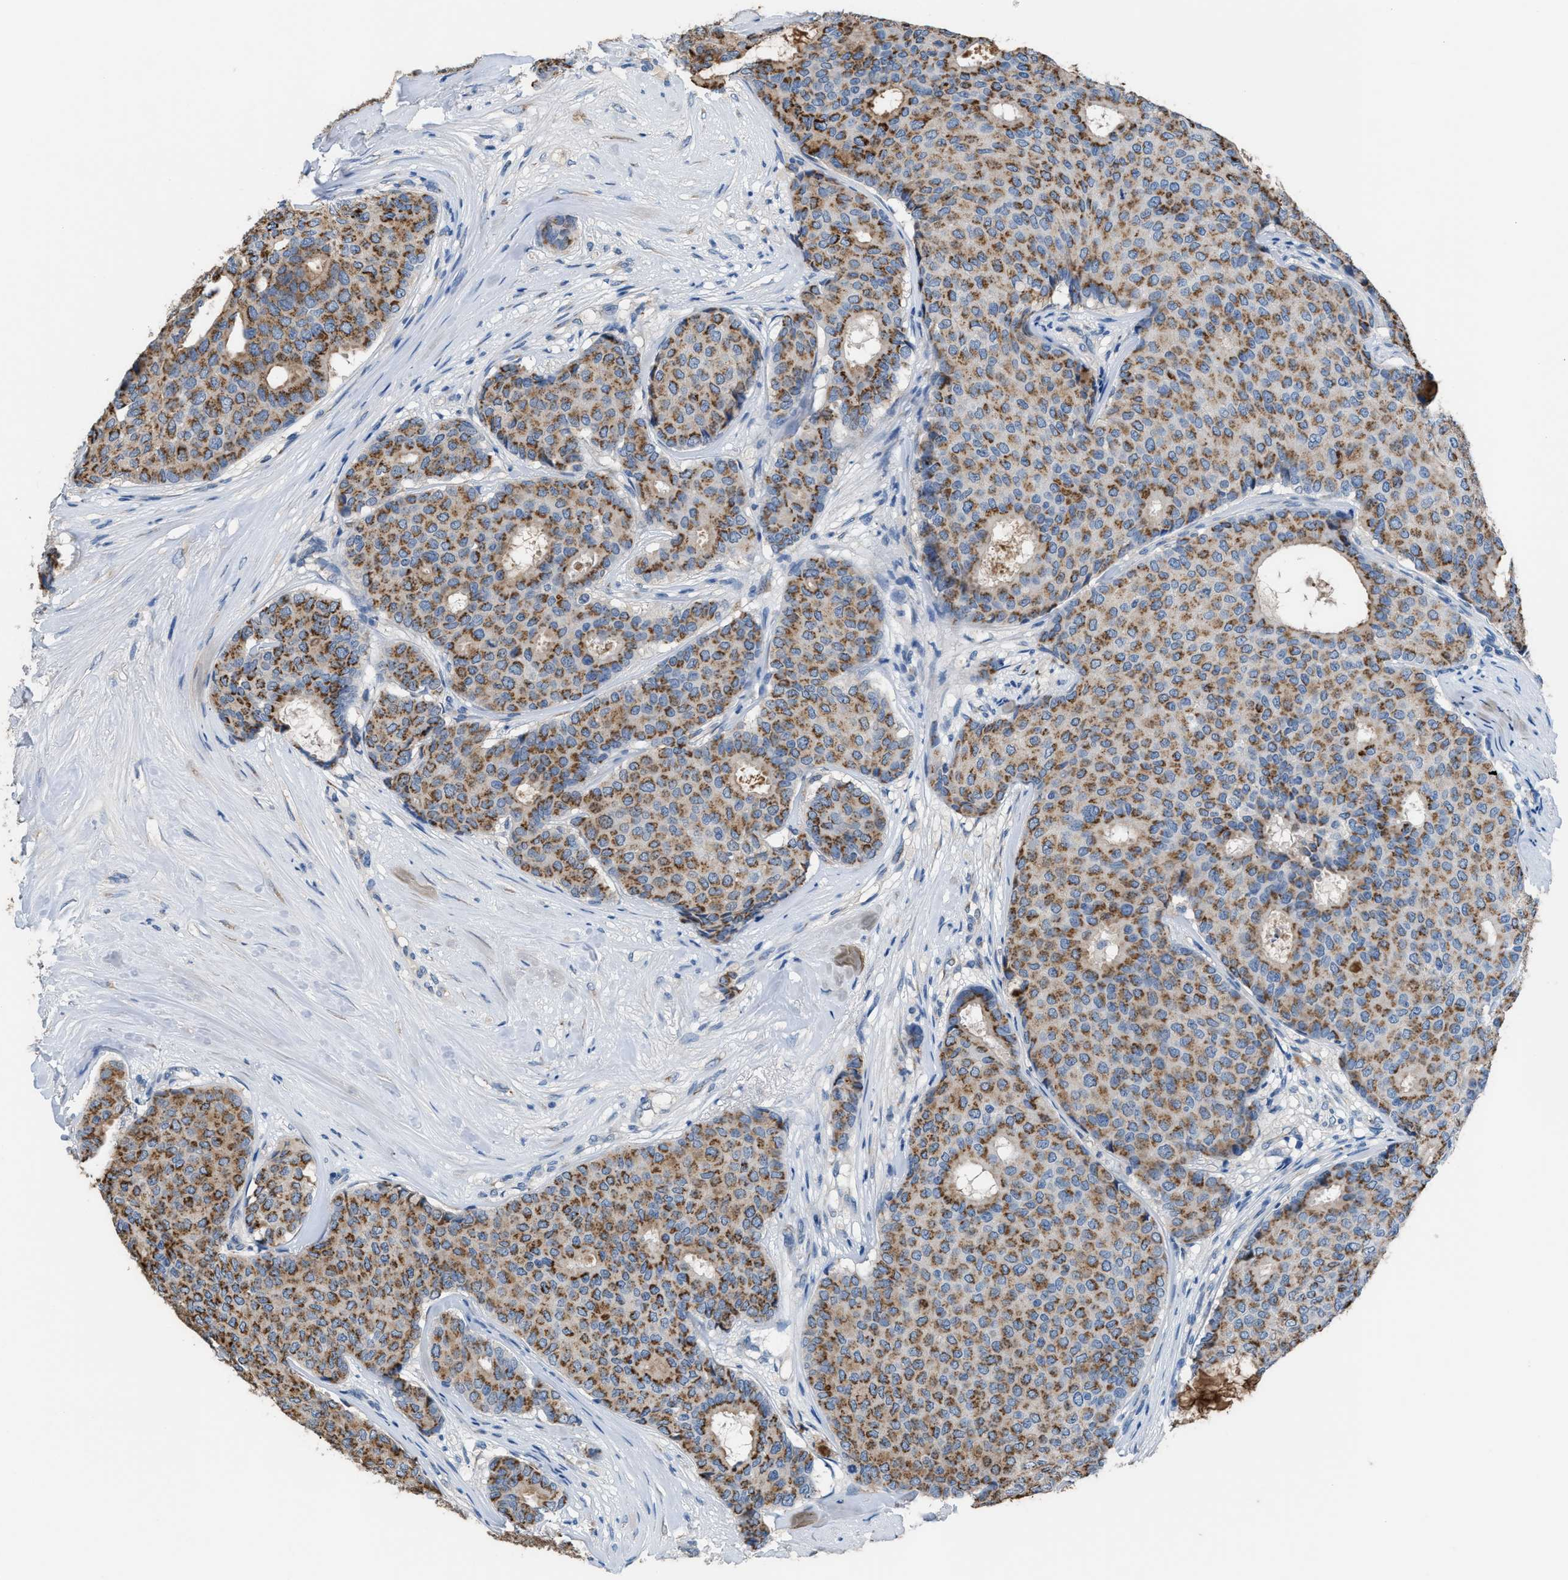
{"staining": {"intensity": "strong", "quantity": ">75%", "location": "cytoplasmic/membranous"}, "tissue": "breast cancer", "cell_type": "Tumor cells", "image_type": "cancer", "snomed": [{"axis": "morphology", "description": "Duct carcinoma"}, {"axis": "topography", "description": "Breast"}], "caption": "This is an image of IHC staining of intraductal carcinoma (breast), which shows strong positivity in the cytoplasmic/membranous of tumor cells.", "gene": "GOLM1", "patient": {"sex": "female", "age": 75}}